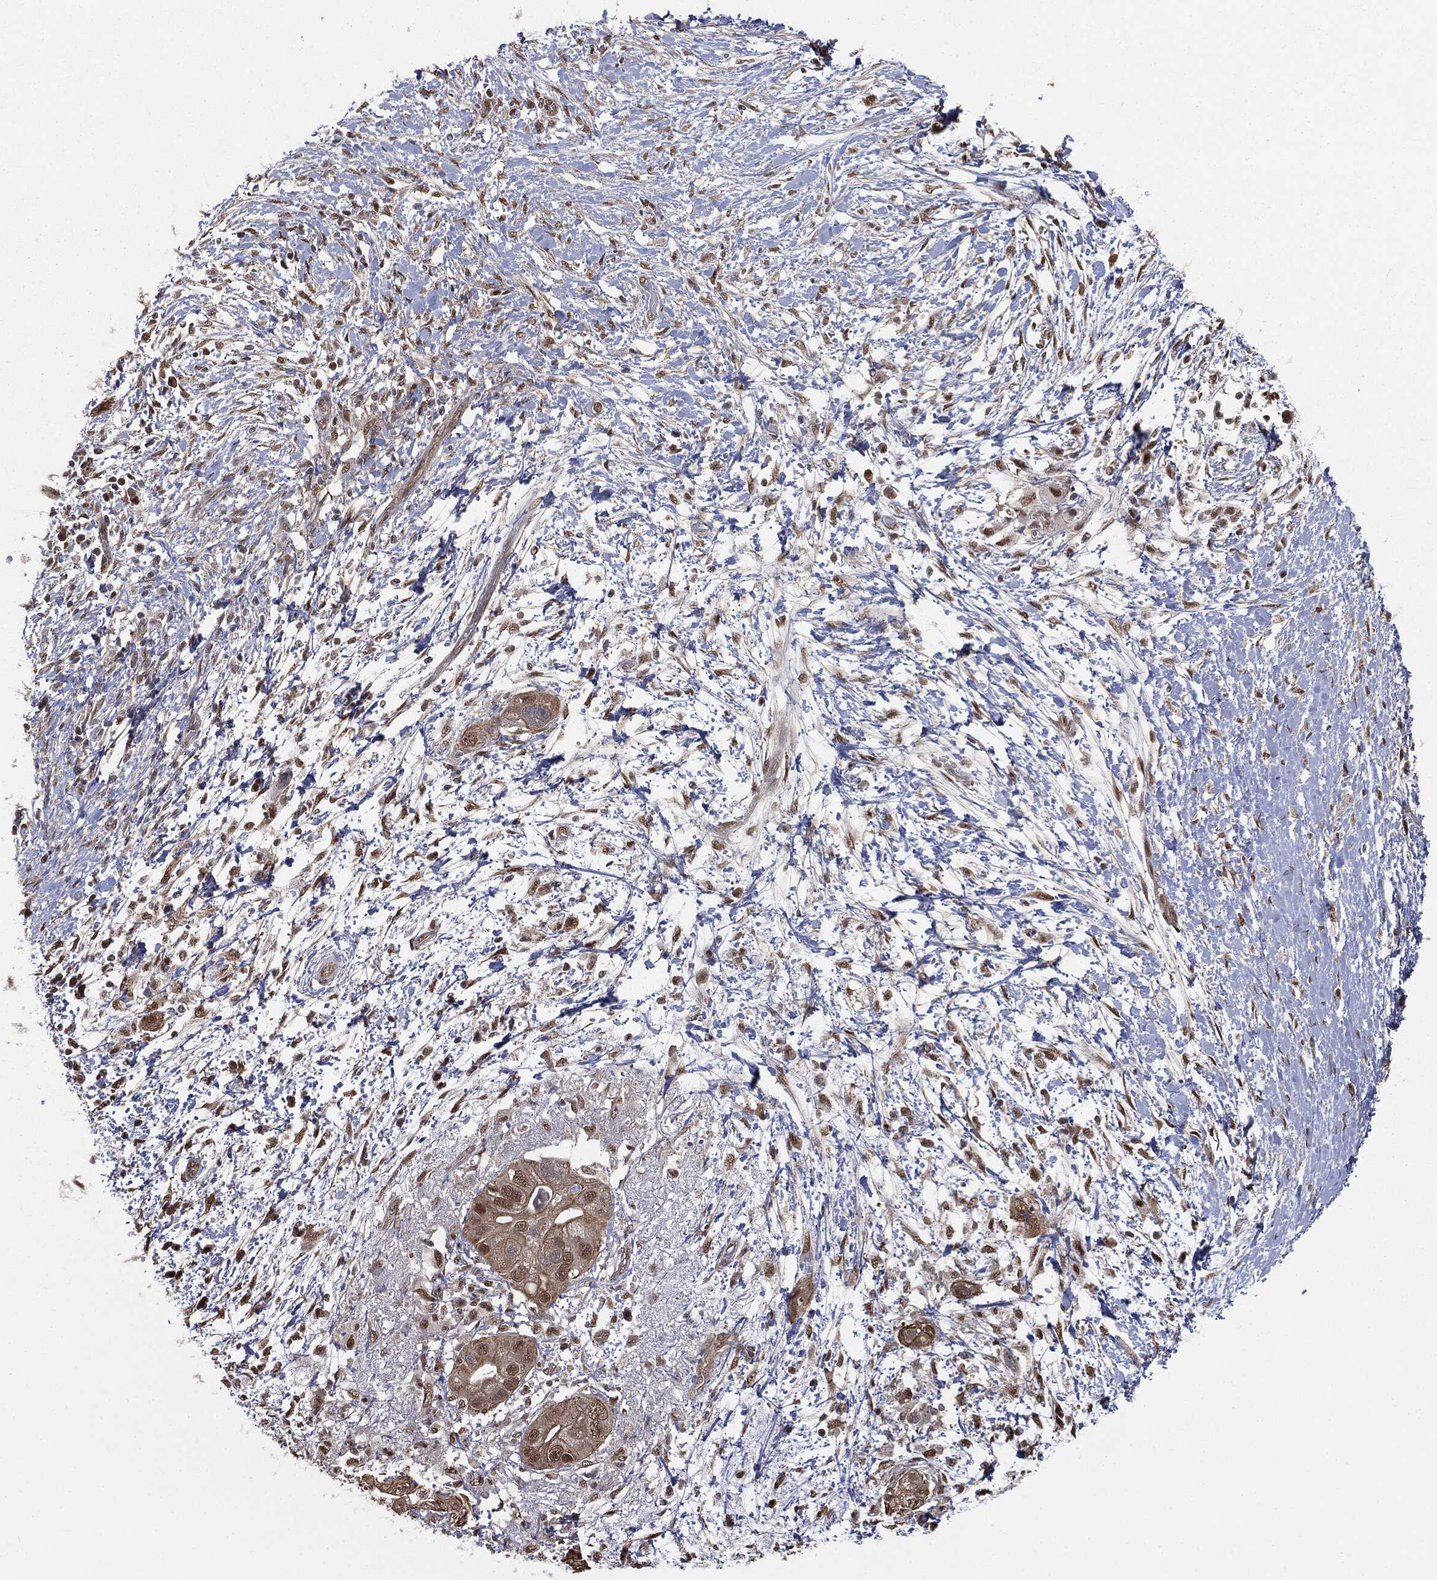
{"staining": {"intensity": "moderate", "quantity": ">75%", "location": "cytoplasmic/membranous,nuclear"}, "tissue": "pancreatic cancer", "cell_type": "Tumor cells", "image_type": "cancer", "snomed": [{"axis": "morphology", "description": "Adenocarcinoma, NOS"}, {"axis": "topography", "description": "Pancreas"}], "caption": "Human adenocarcinoma (pancreatic) stained for a protein (brown) shows moderate cytoplasmic/membranous and nuclear positive positivity in approximately >75% of tumor cells.", "gene": "SHLD2", "patient": {"sex": "female", "age": 72}}